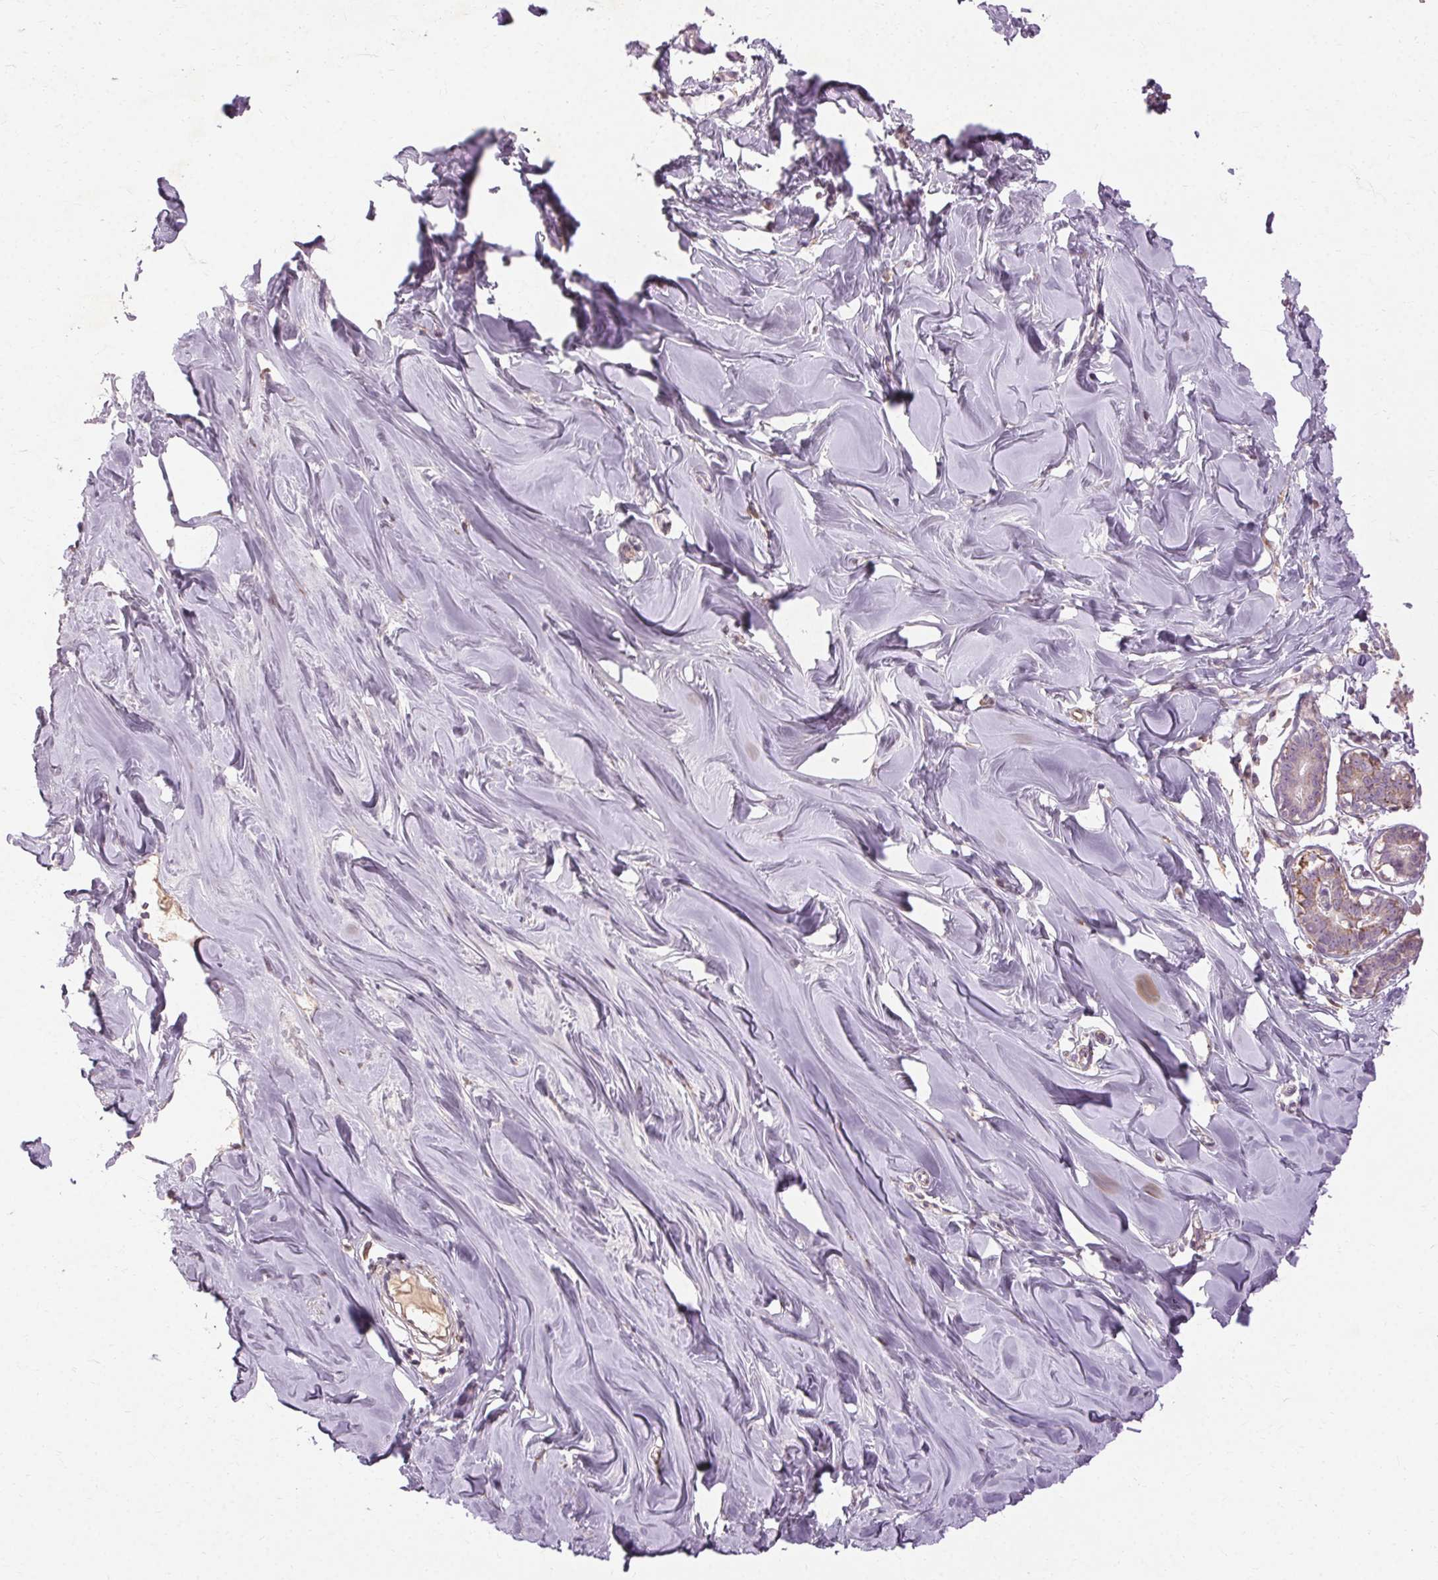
{"staining": {"intensity": "negative", "quantity": "none", "location": "none"}, "tissue": "breast", "cell_type": "Adipocytes", "image_type": "normal", "snomed": [{"axis": "morphology", "description": "Normal tissue, NOS"}, {"axis": "topography", "description": "Breast"}], "caption": "Protein analysis of benign breast reveals no significant expression in adipocytes. (Brightfield microscopy of DAB IHC at high magnification).", "gene": "REP15", "patient": {"sex": "female", "age": 27}}